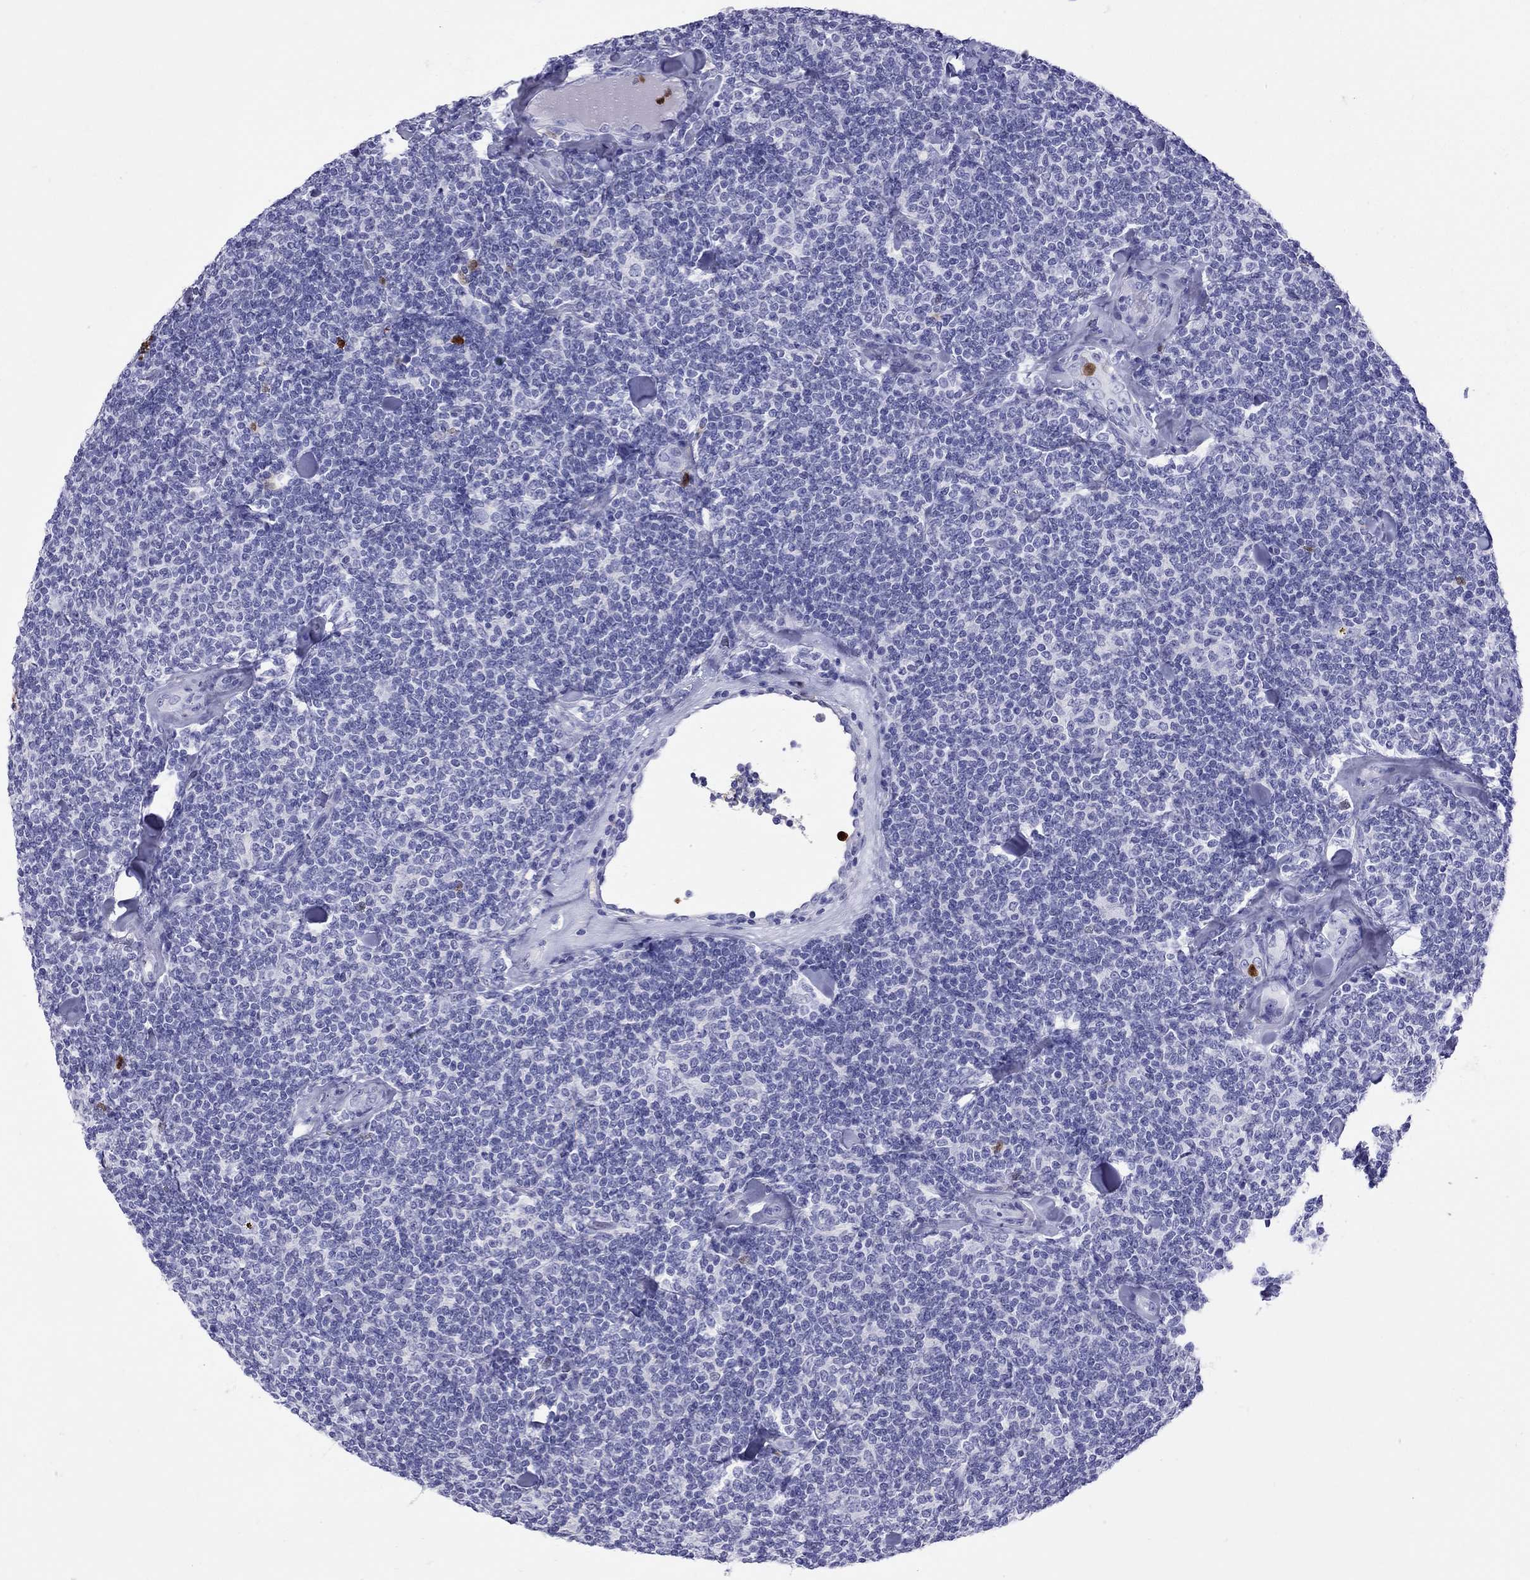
{"staining": {"intensity": "negative", "quantity": "none", "location": "none"}, "tissue": "lymphoma", "cell_type": "Tumor cells", "image_type": "cancer", "snomed": [{"axis": "morphology", "description": "Malignant lymphoma, non-Hodgkin's type, Low grade"}, {"axis": "topography", "description": "Lymph node"}], "caption": "High magnification brightfield microscopy of lymphoma stained with DAB (3,3'-diaminobenzidine) (brown) and counterstained with hematoxylin (blue): tumor cells show no significant expression.", "gene": "SLAMF1", "patient": {"sex": "female", "age": 56}}